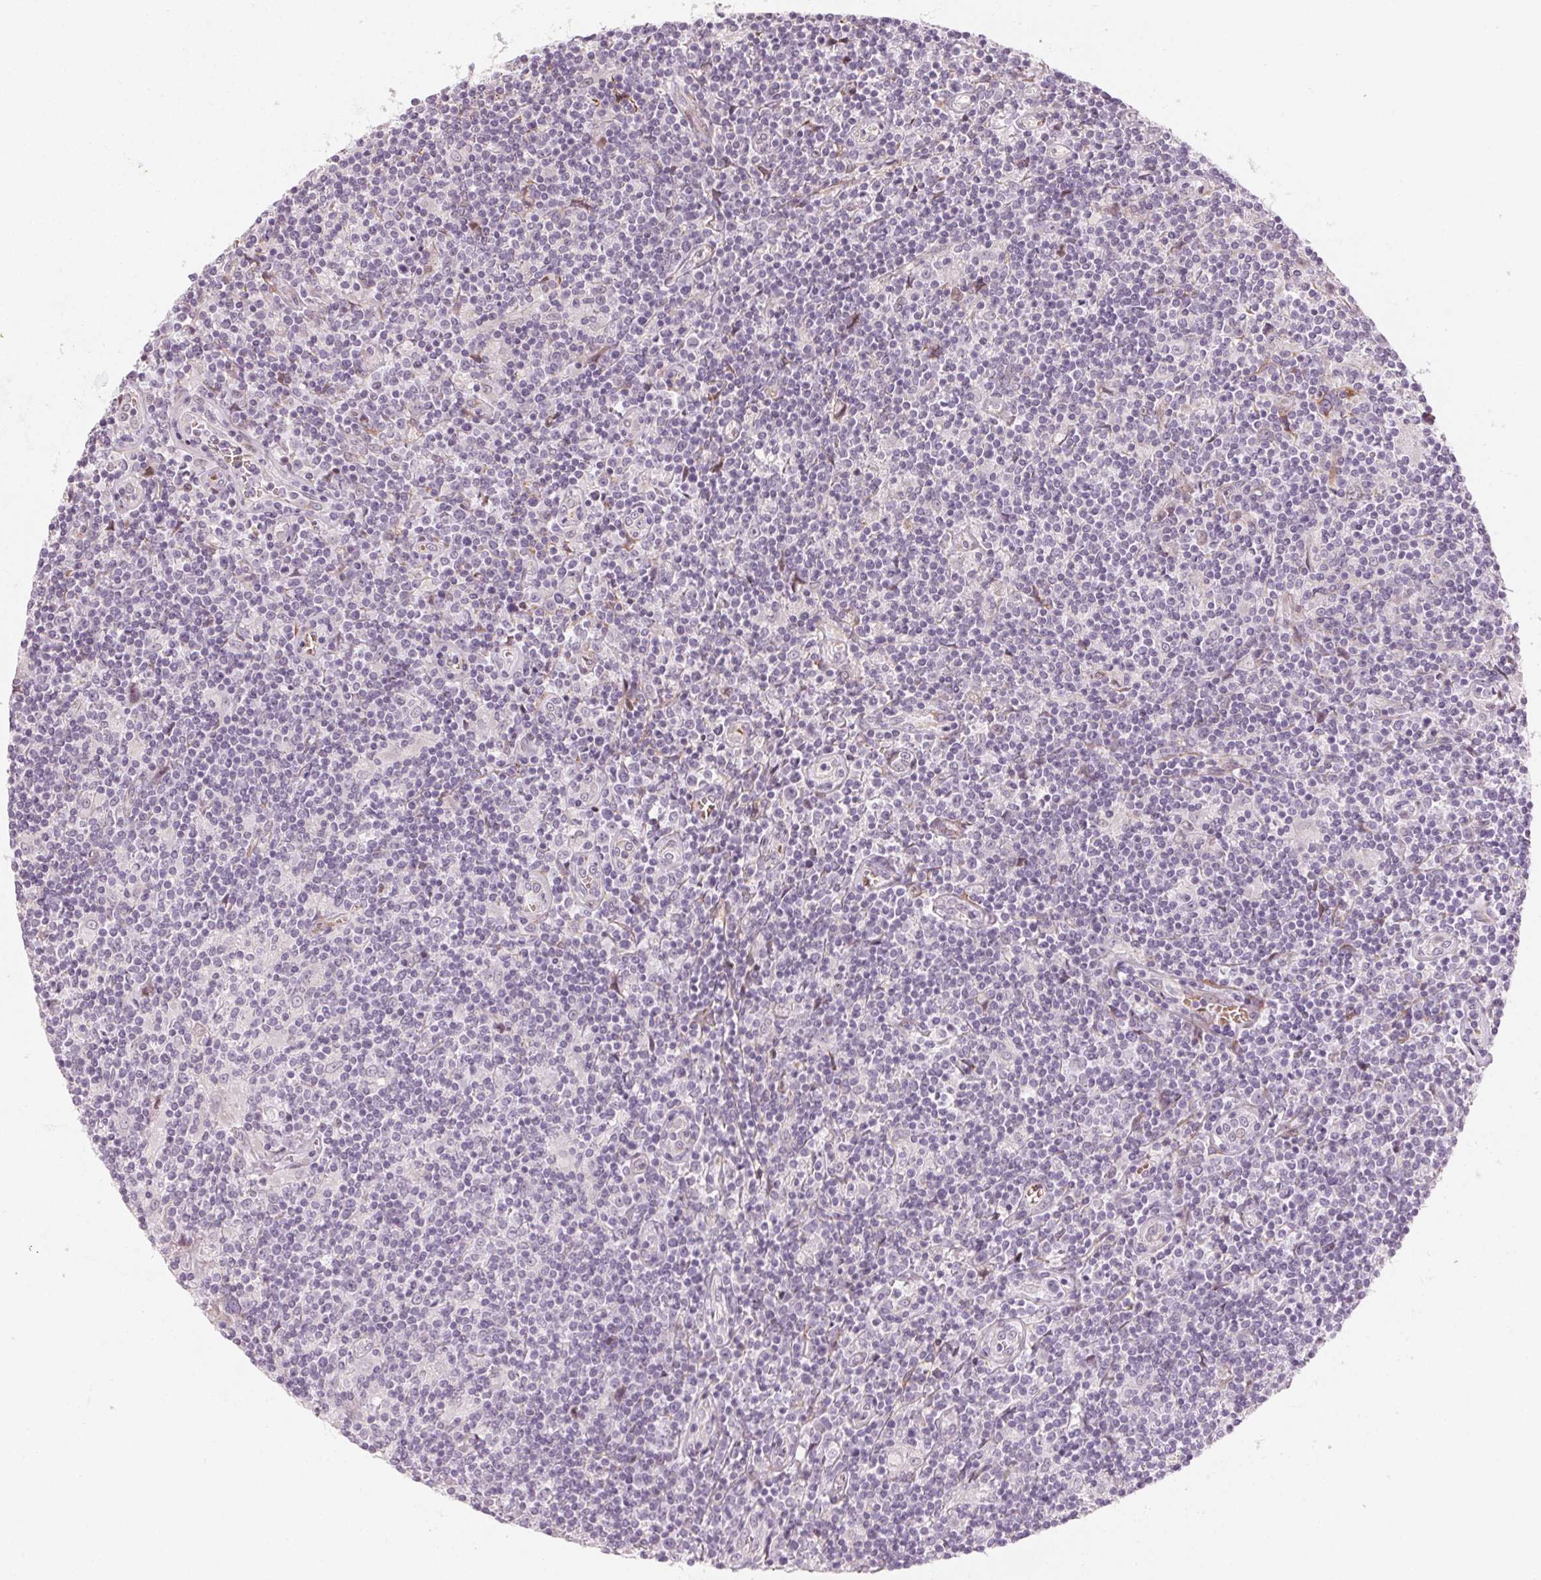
{"staining": {"intensity": "negative", "quantity": "none", "location": "none"}, "tissue": "lymphoma", "cell_type": "Tumor cells", "image_type": "cancer", "snomed": [{"axis": "morphology", "description": "Hodgkin's disease, NOS"}, {"axis": "topography", "description": "Lymph node"}], "caption": "Protein analysis of lymphoma exhibits no significant positivity in tumor cells.", "gene": "CCDC96", "patient": {"sex": "male", "age": 40}}